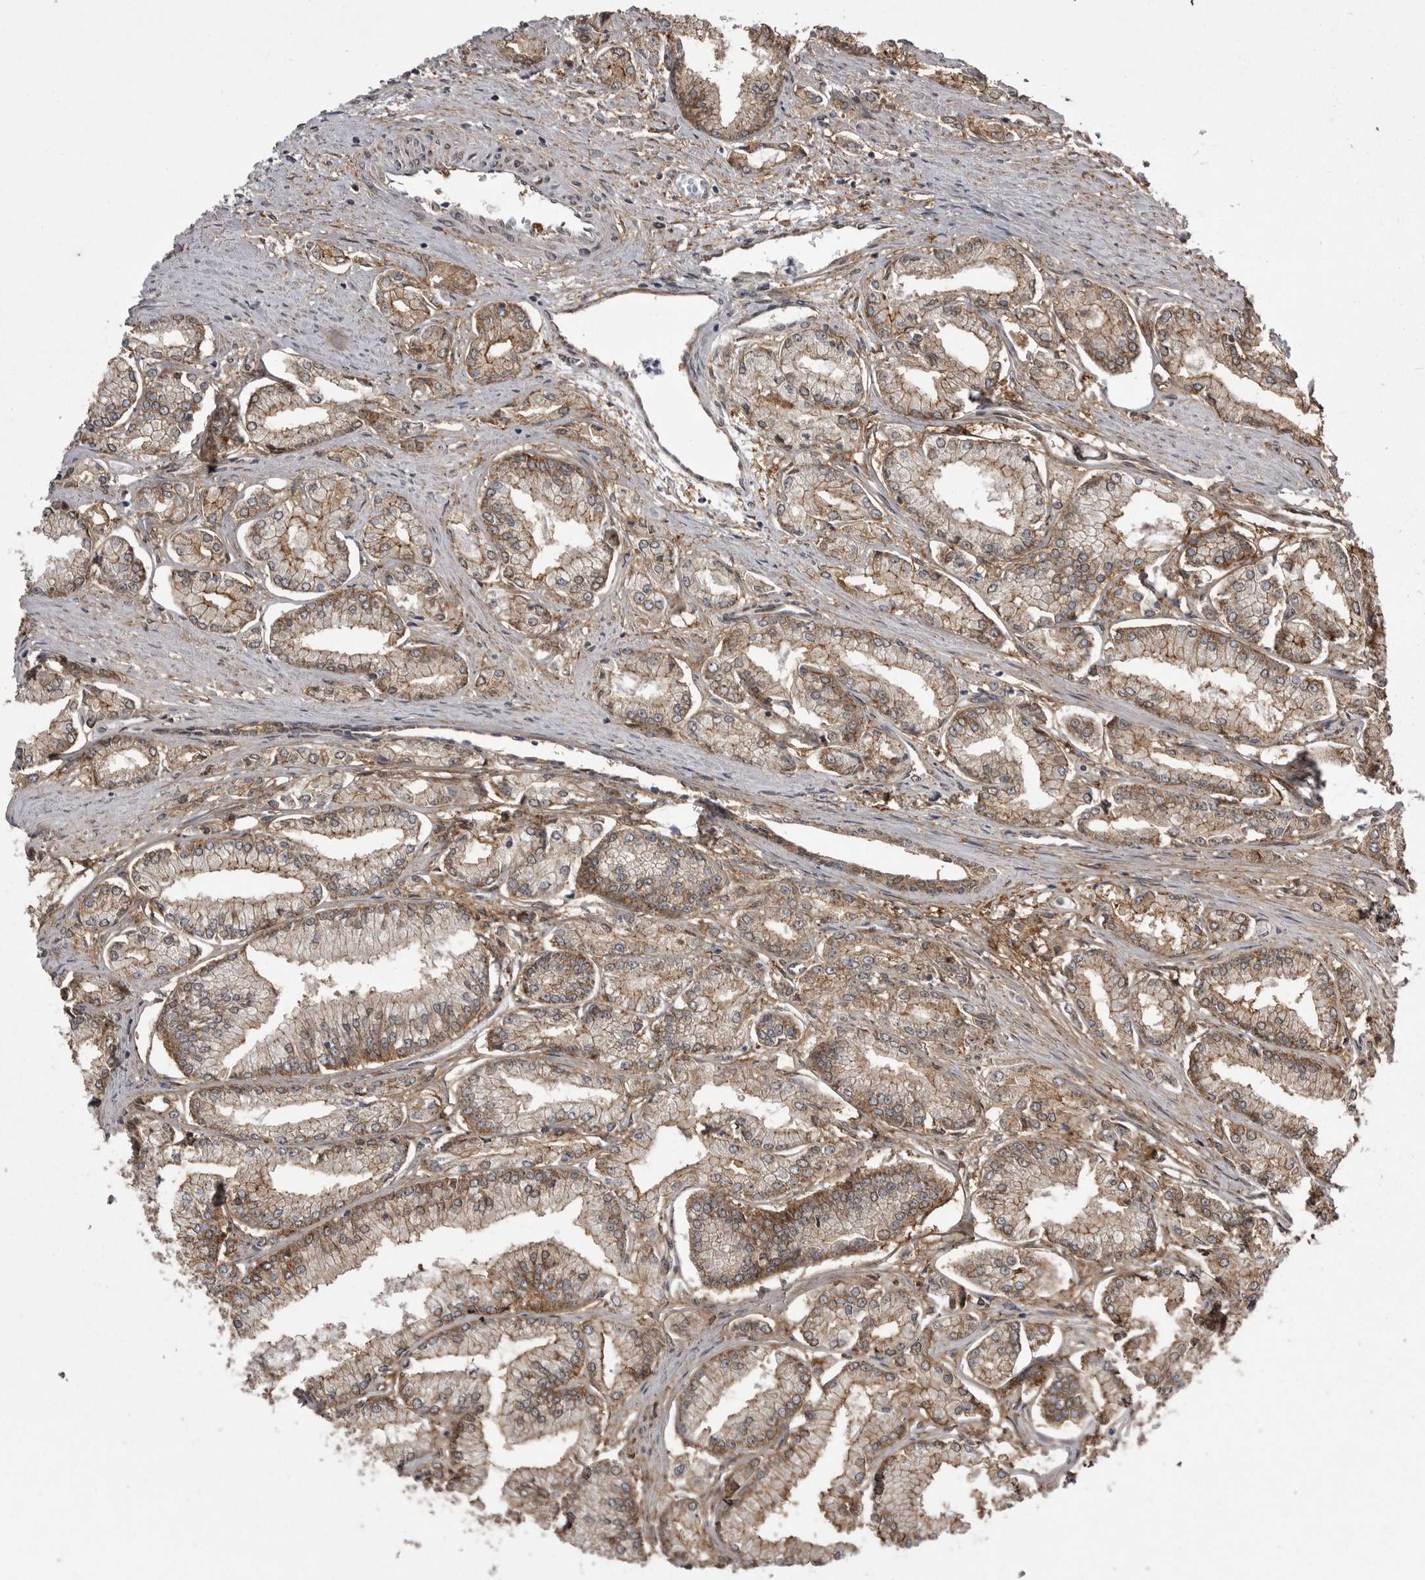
{"staining": {"intensity": "moderate", "quantity": ">75%", "location": "cytoplasmic/membranous"}, "tissue": "prostate cancer", "cell_type": "Tumor cells", "image_type": "cancer", "snomed": [{"axis": "morphology", "description": "Adenocarcinoma, Low grade"}, {"axis": "topography", "description": "Prostate"}], "caption": "Immunohistochemistry (IHC) of low-grade adenocarcinoma (prostate) shows medium levels of moderate cytoplasmic/membranous positivity in about >75% of tumor cells.", "gene": "ABL1", "patient": {"sex": "male", "age": 52}}